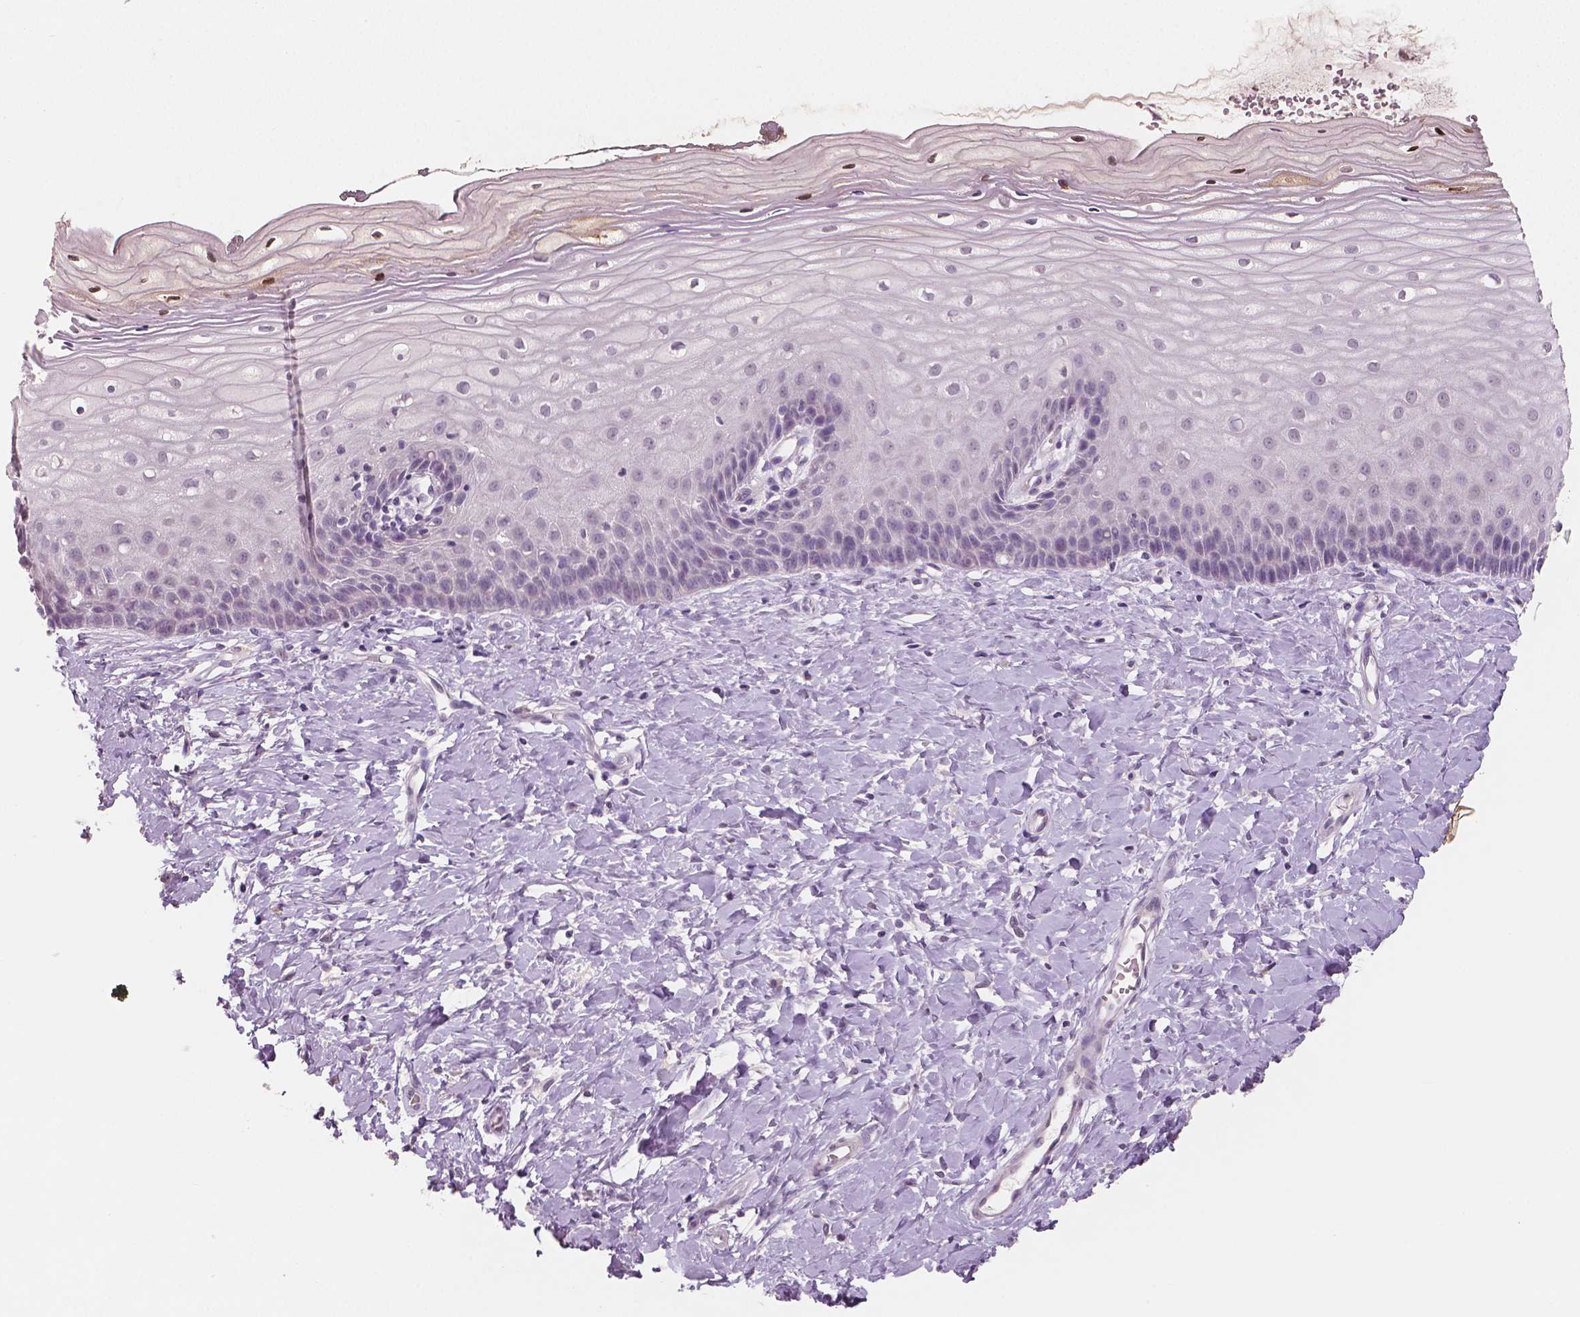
{"staining": {"intensity": "negative", "quantity": "none", "location": "none"}, "tissue": "cervix", "cell_type": "Glandular cells", "image_type": "normal", "snomed": [{"axis": "morphology", "description": "Normal tissue, NOS"}, {"axis": "topography", "description": "Cervix"}], "caption": "Normal cervix was stained to show a protein in brown. There is no significant expression in glandular cells. Brightfield microscopy of immunohistochemistry (IHC) stained with DAB (brown) and hematoxylin (blue), captured at high magnification.", "gene": "RNASE7", "patient": {"sex": "female", "age": 37}}